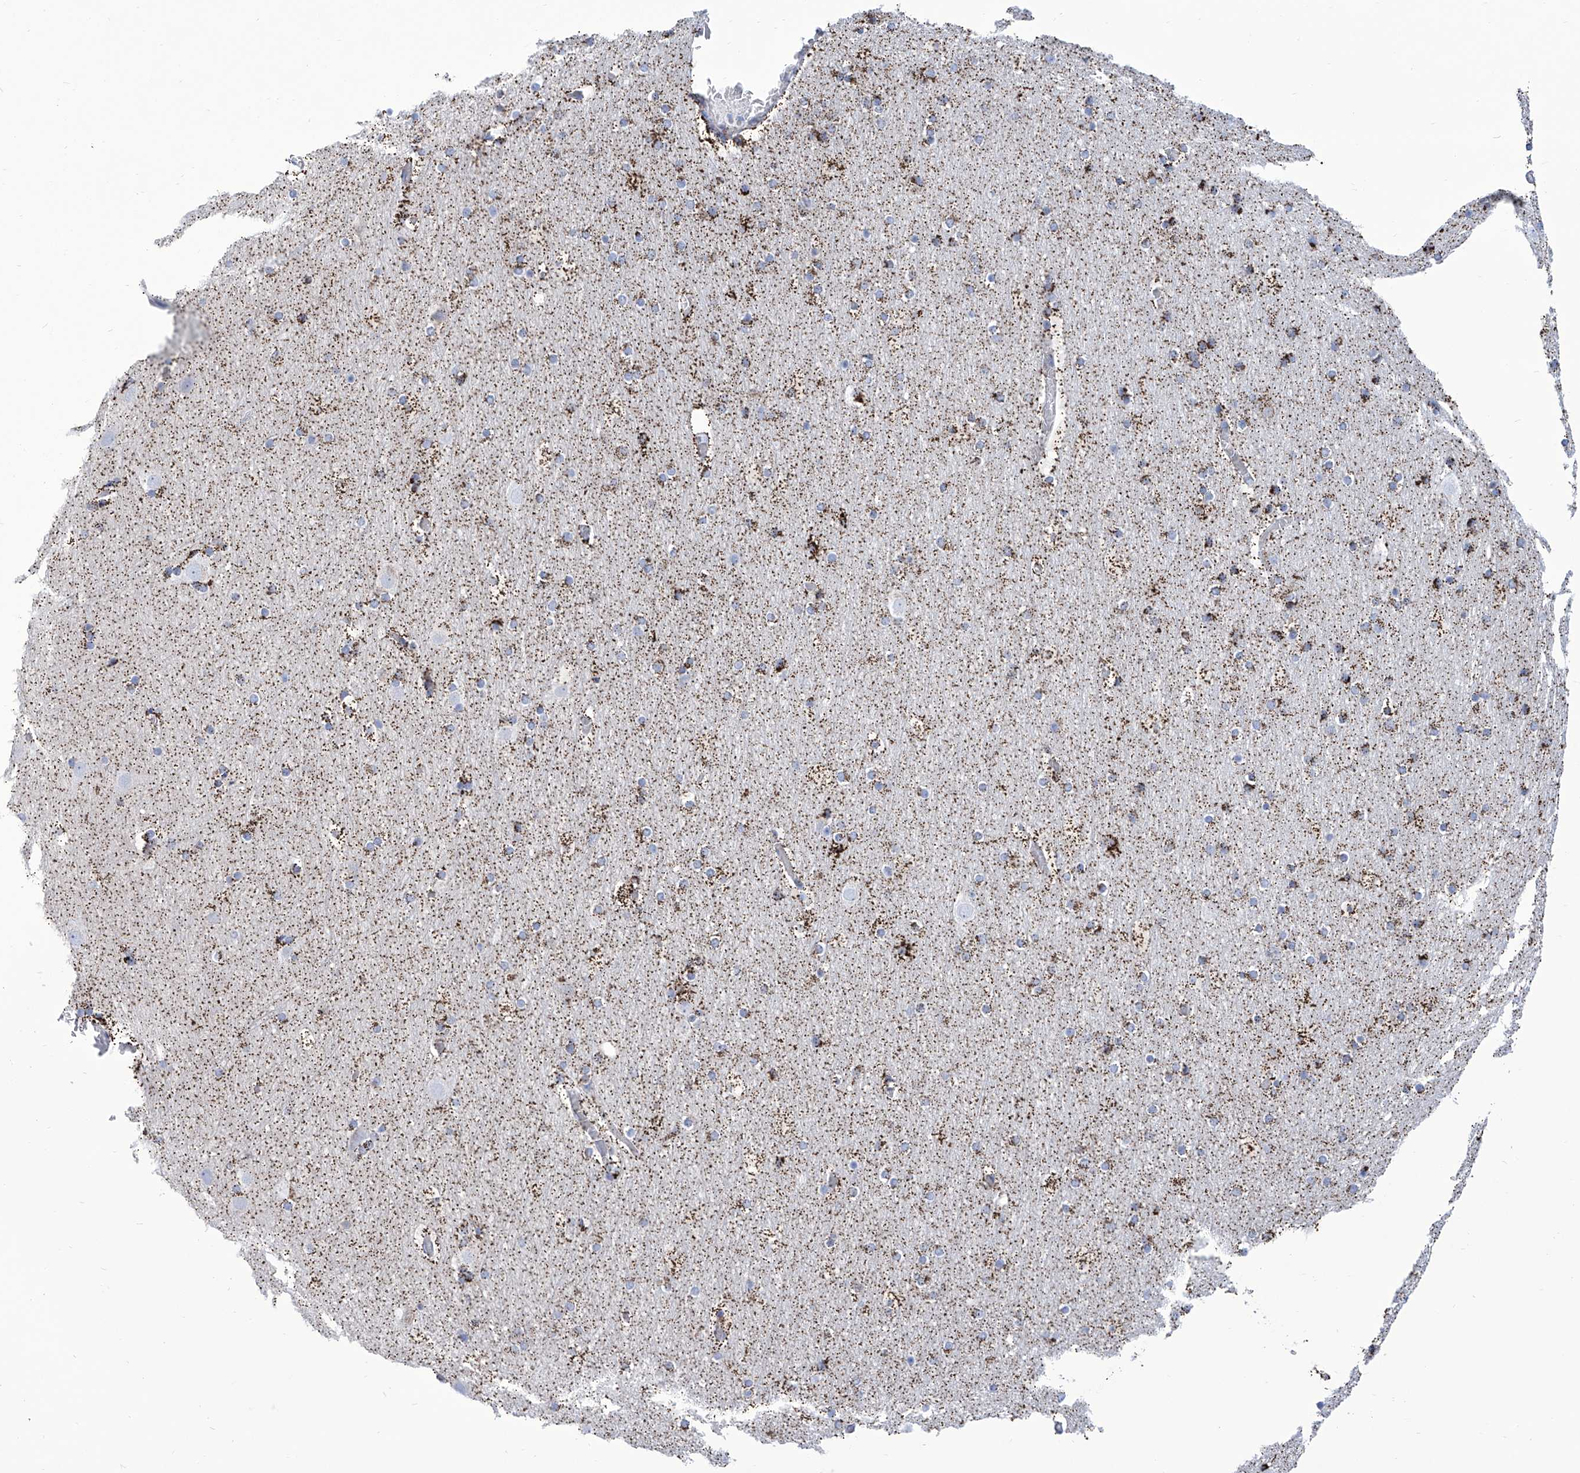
{"staining": {"intensity": "moderate", "quantity": "25%-75%", "location": "cytoplasmic/membranous"}, "tissue": "cerebral cortex", "cell_type": "Endothelial cells", "image_type": "normal", "snomed": [{"axis": "morphology", "description": "Normal tissue, NOS"}, {"axis": "topography", "description": "Cerebral cortex"}], "caption": "DAB immunohistochemical staining of benign human cerebral cortex shows moderate cytoplasmic/membranous protein expression in about 25%-75% of endothelial cells.", "gene": "ALDH6A1", "patient": {"sex": "male", "age": 57}}